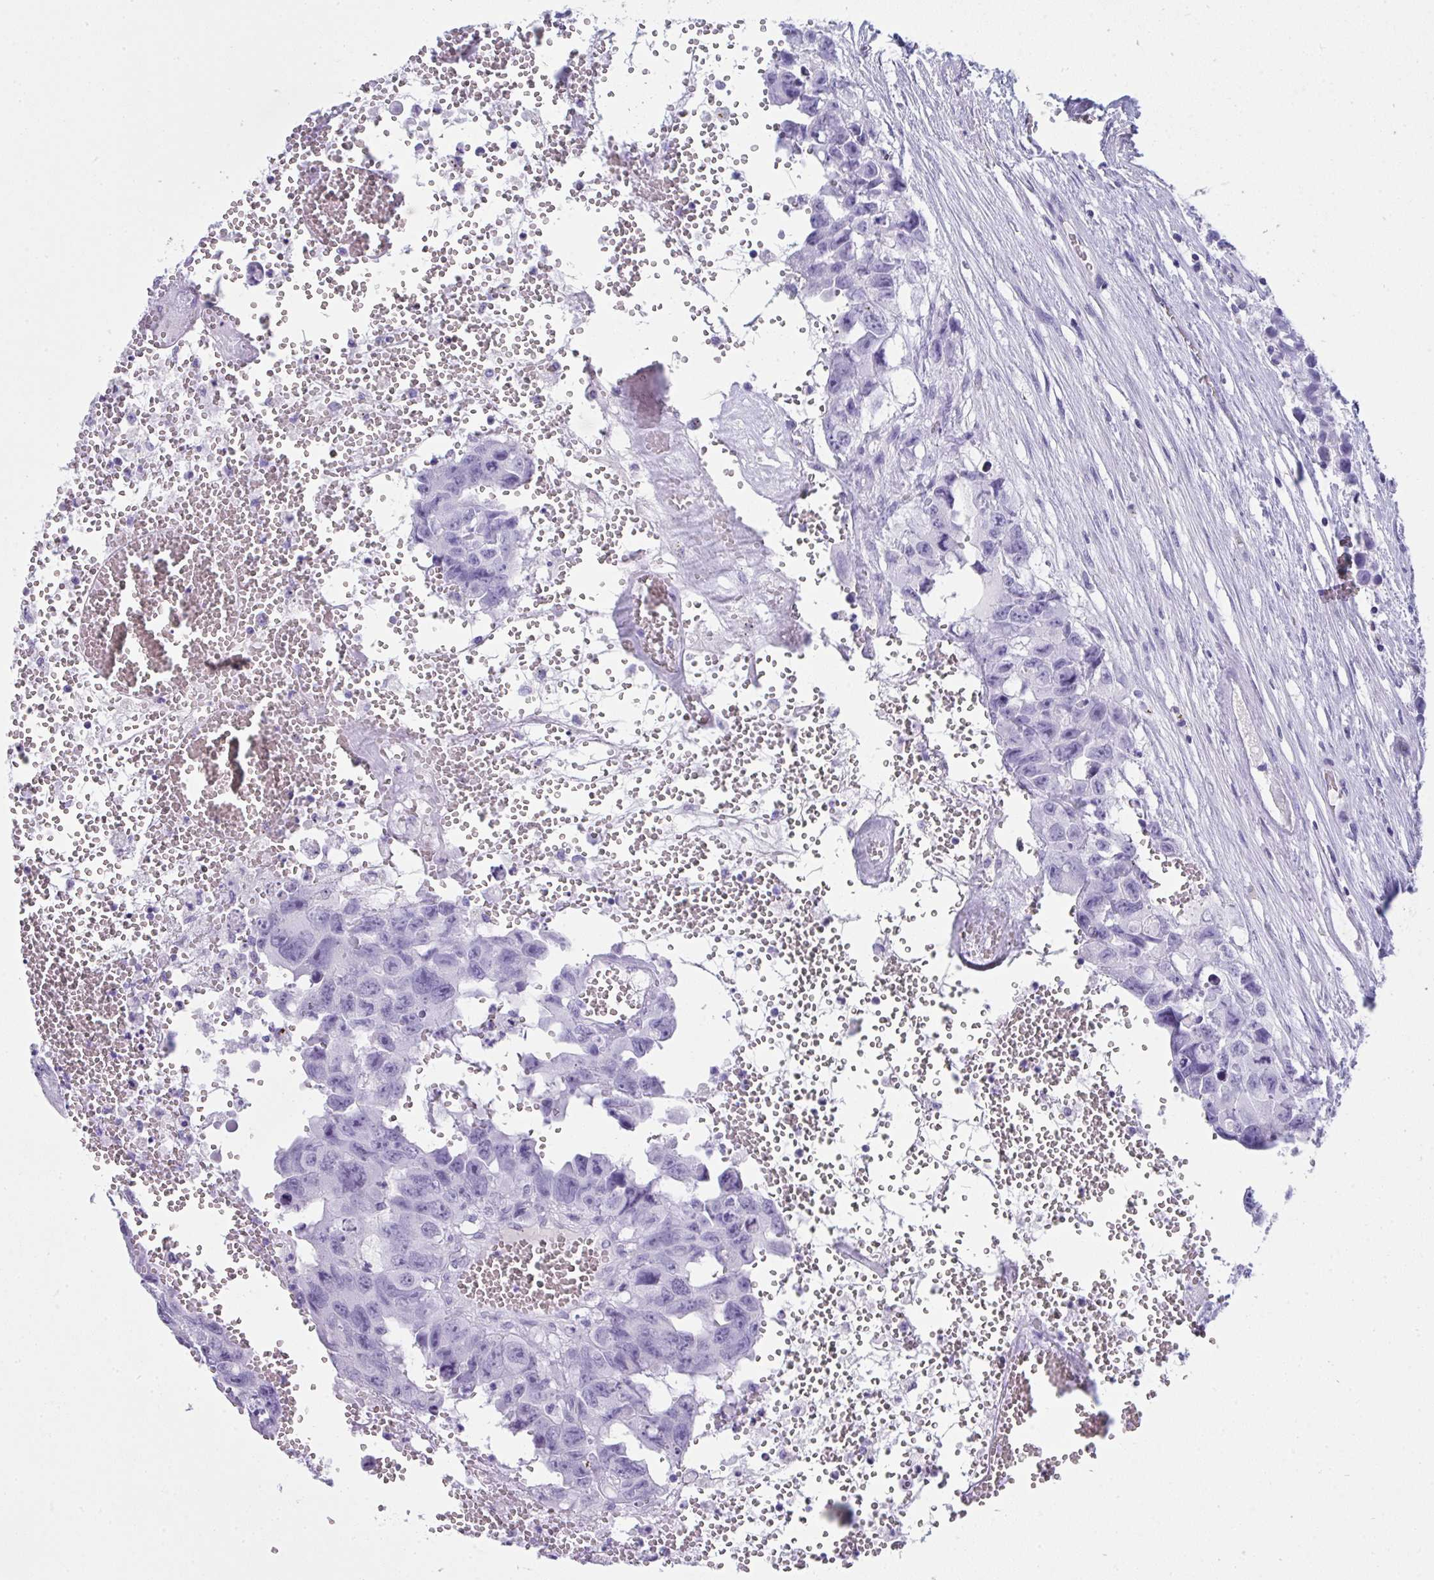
{"staining": {"intensity": "negative", "quantity": "none", "location": "none"}, "tissue": "testis cancer", "cell_type": "Tumor cells", "image_type": "cancer", "snomed": [{"axis": "morphology", "description": "Seminoma, NOS"}, {"axis": "topography", "description": "Testis"}], "caption": "IHC of testis seminoma shows no staining in tumor cells. (DAB (3,3'-diaminobenzidine) immunohistochemistry (IHC) with hematoxylin counter stain).", "gene": "JCHAIN", "patient": {"sex": "male", "age": 26}}